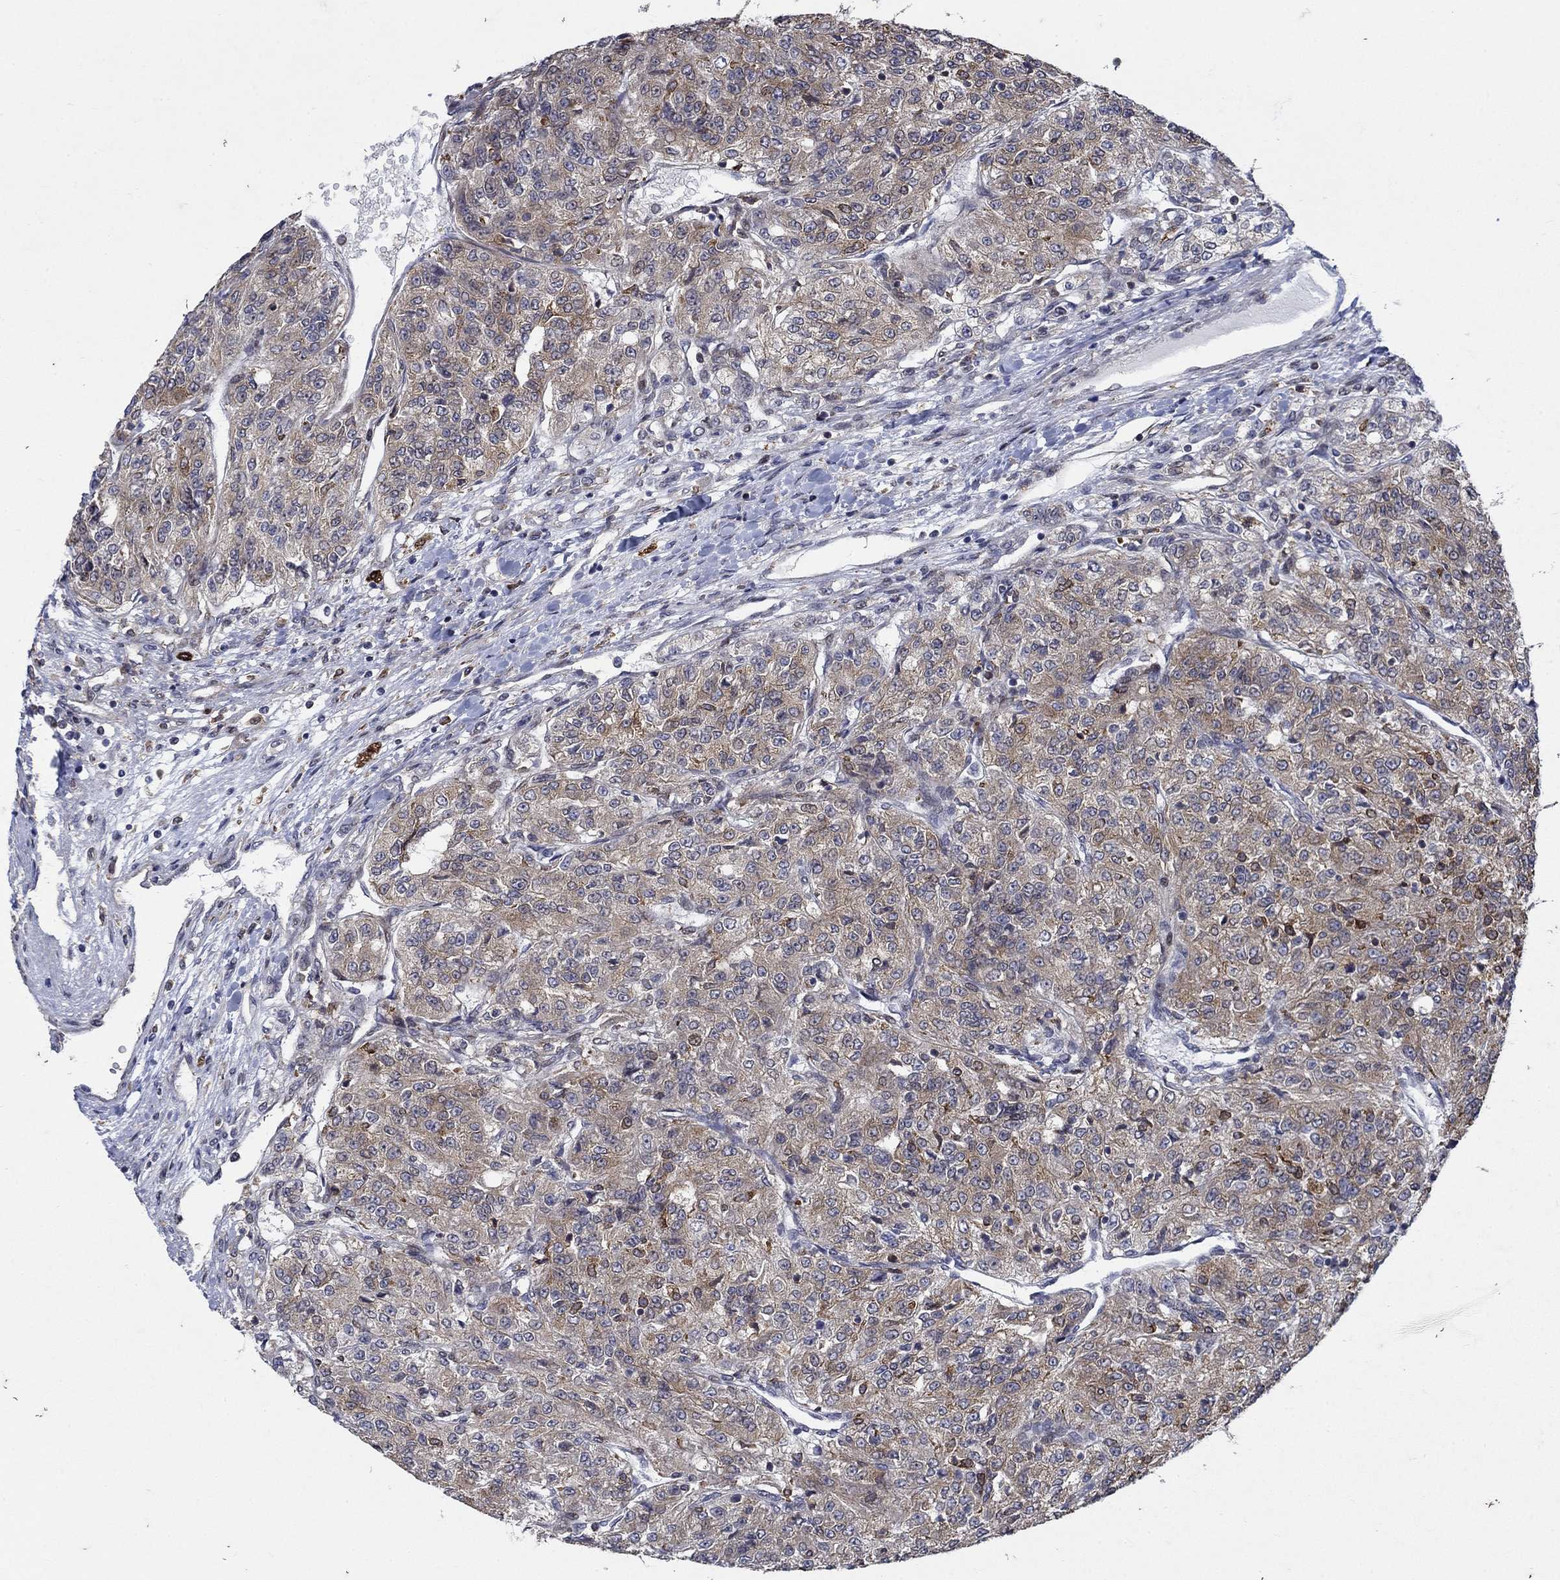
{"staining": {"intensity": "moderate", "quantity": "<25%", "location": "cytoplasmic/membranous"}, "tissue": "renal cancer", "cell_type": "Tumor cells", "image_type": "cancer", "snomed": [{"axis": "morphology", "description": "Adenocarcinoma, NOS"}, {"axis": "topography", "description": "Kidney"}], "caption": "Immunohistochemistry micrograph of neoplastic tissue: human renal cancer (adenocarcinoma) stained using IHC displays low levels of moderate protein expression localized specifically in the cytoplasmic/membranous of tumor cells, appearing as a cytoplasmic/membranous brown color.", "gene": "DHRS7", "patient": {"sex": "female", "age": 63}}